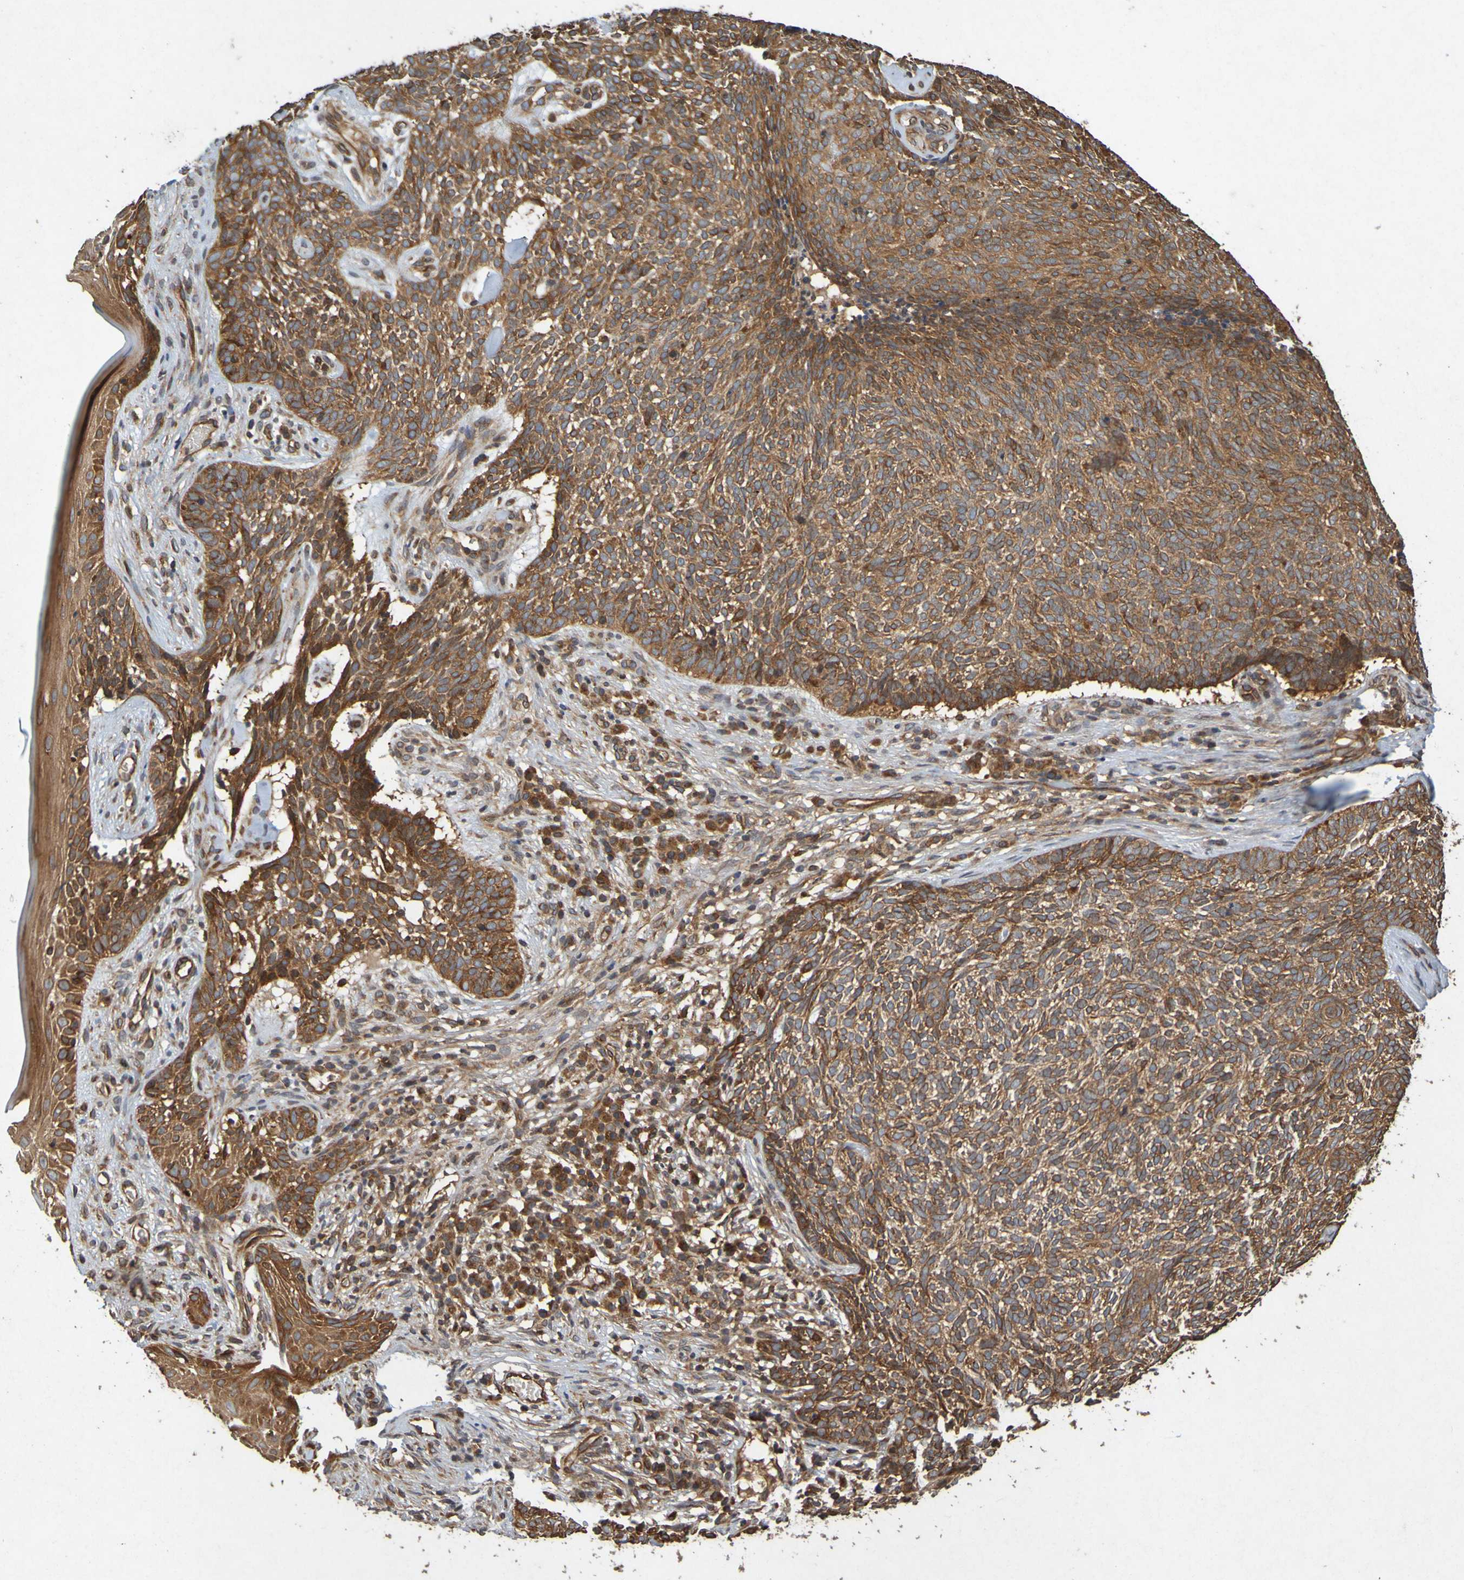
{"staining": {"intensity": "strong", "quantity": ">75%", "location": "cytoplasmic/membranous"}, "tissue": "skin cancer", "cell_type": "Tumor cells", "image_type": "cancer", "snomed": [{"axis": "morphology", "description": "Basal cell carcinoma"}, {"axis": "topography", "description": "Skin"}], "caption": "Basal cell carcinoma (skin) stained with immunohistochemistry (IHC) demonstrates strong cytoplasmic/membranous positivity in about >75% of tumor cells.", "gene": "OCRL", "patient": {"sex": "female", "age": 84}}